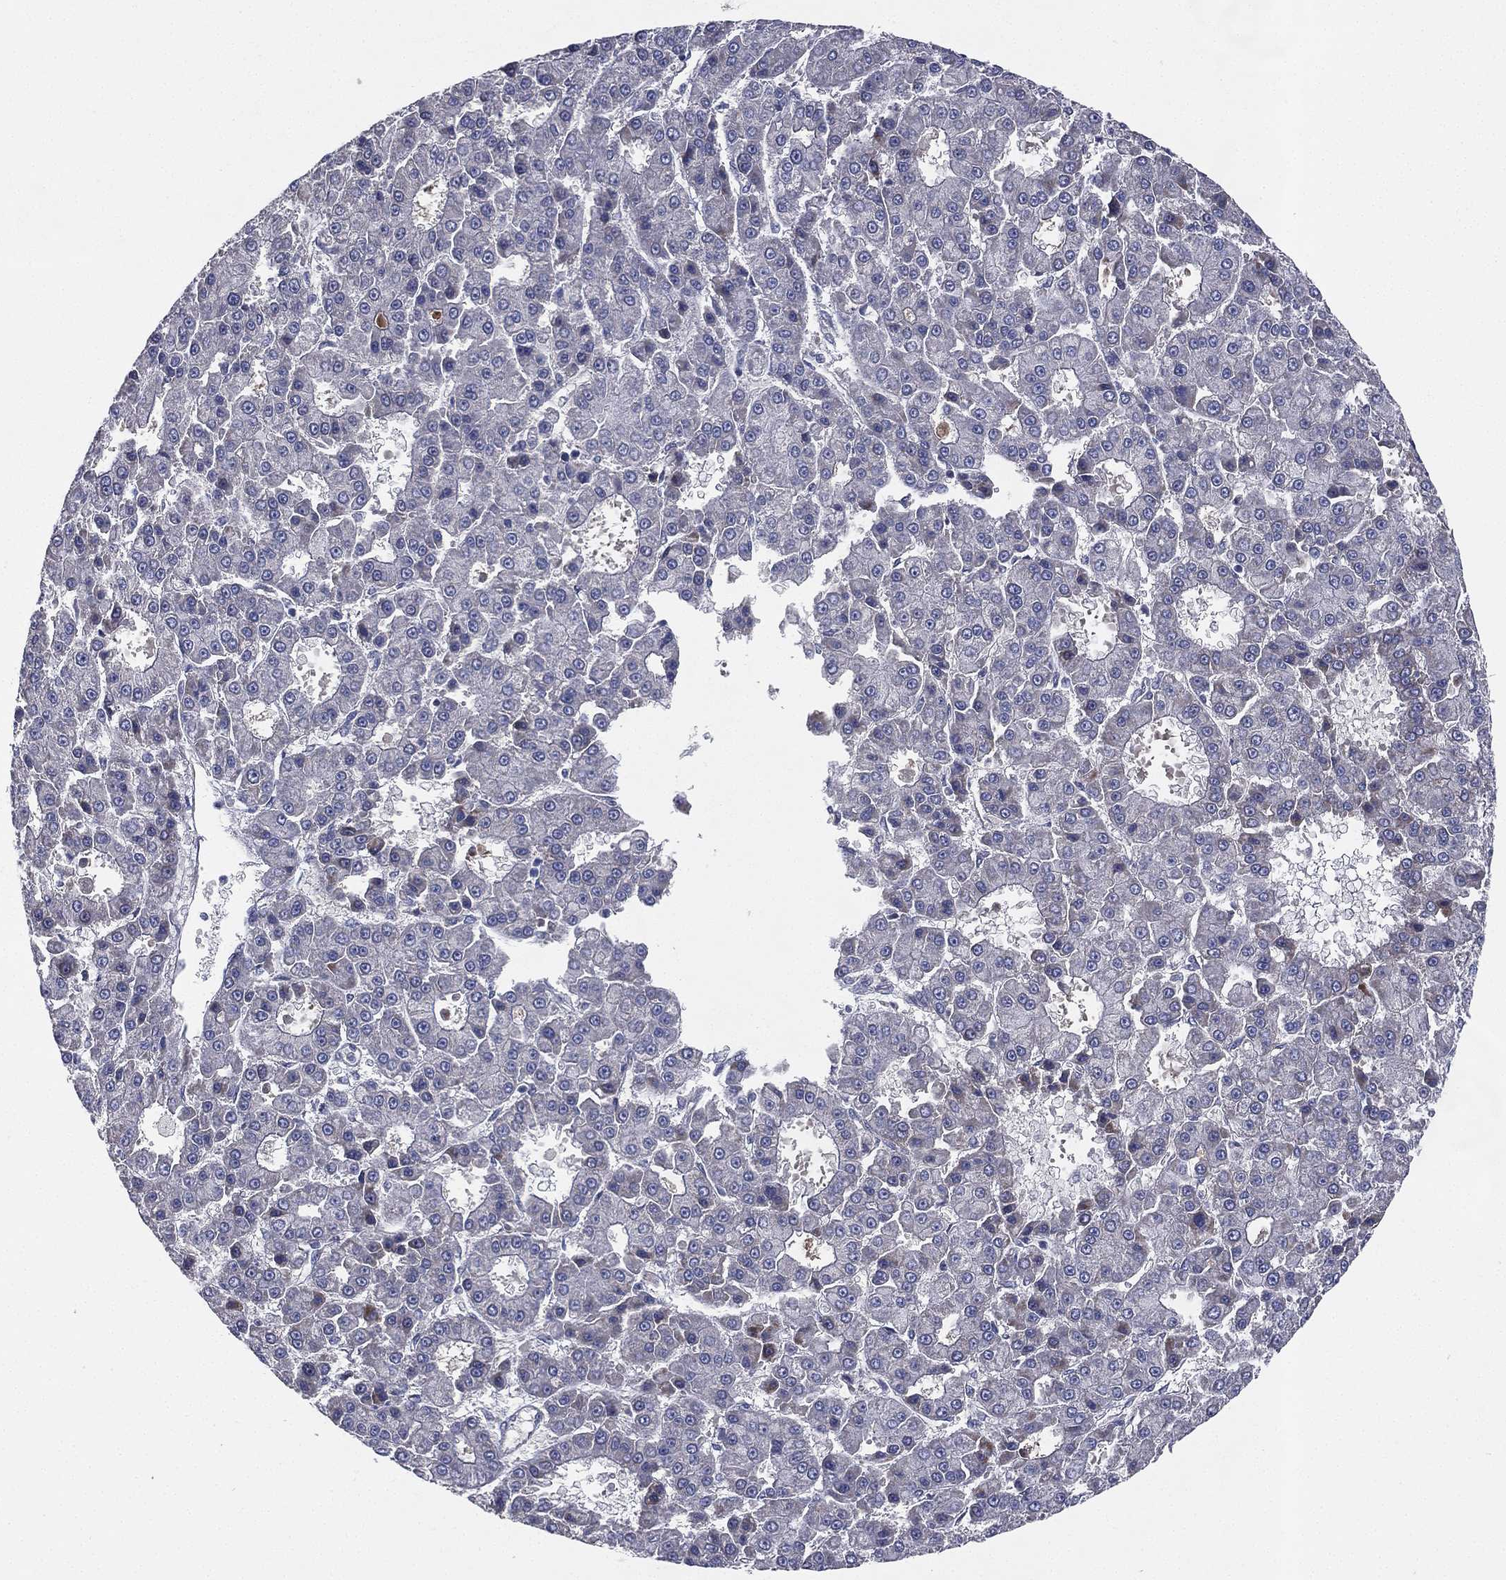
{"staining": {"intensity": "negative", "quantity": "none", "location": "none"}, "tissue": "liver cancer", "cell_type": "Tumor cells", "image_type": "cancer", "snomed": [{"axis": "morphology", "description": "Carcinoma, Hepatocellular, NOS"}, {"axis": "topography", "description": "Liver"}], "caption": "Micrograph shows no significant protein expression in tumor cells of liver hepatocellular carcinoma.", "gene": "KAT14", "patient": {"sex": "male", "age": 70}}